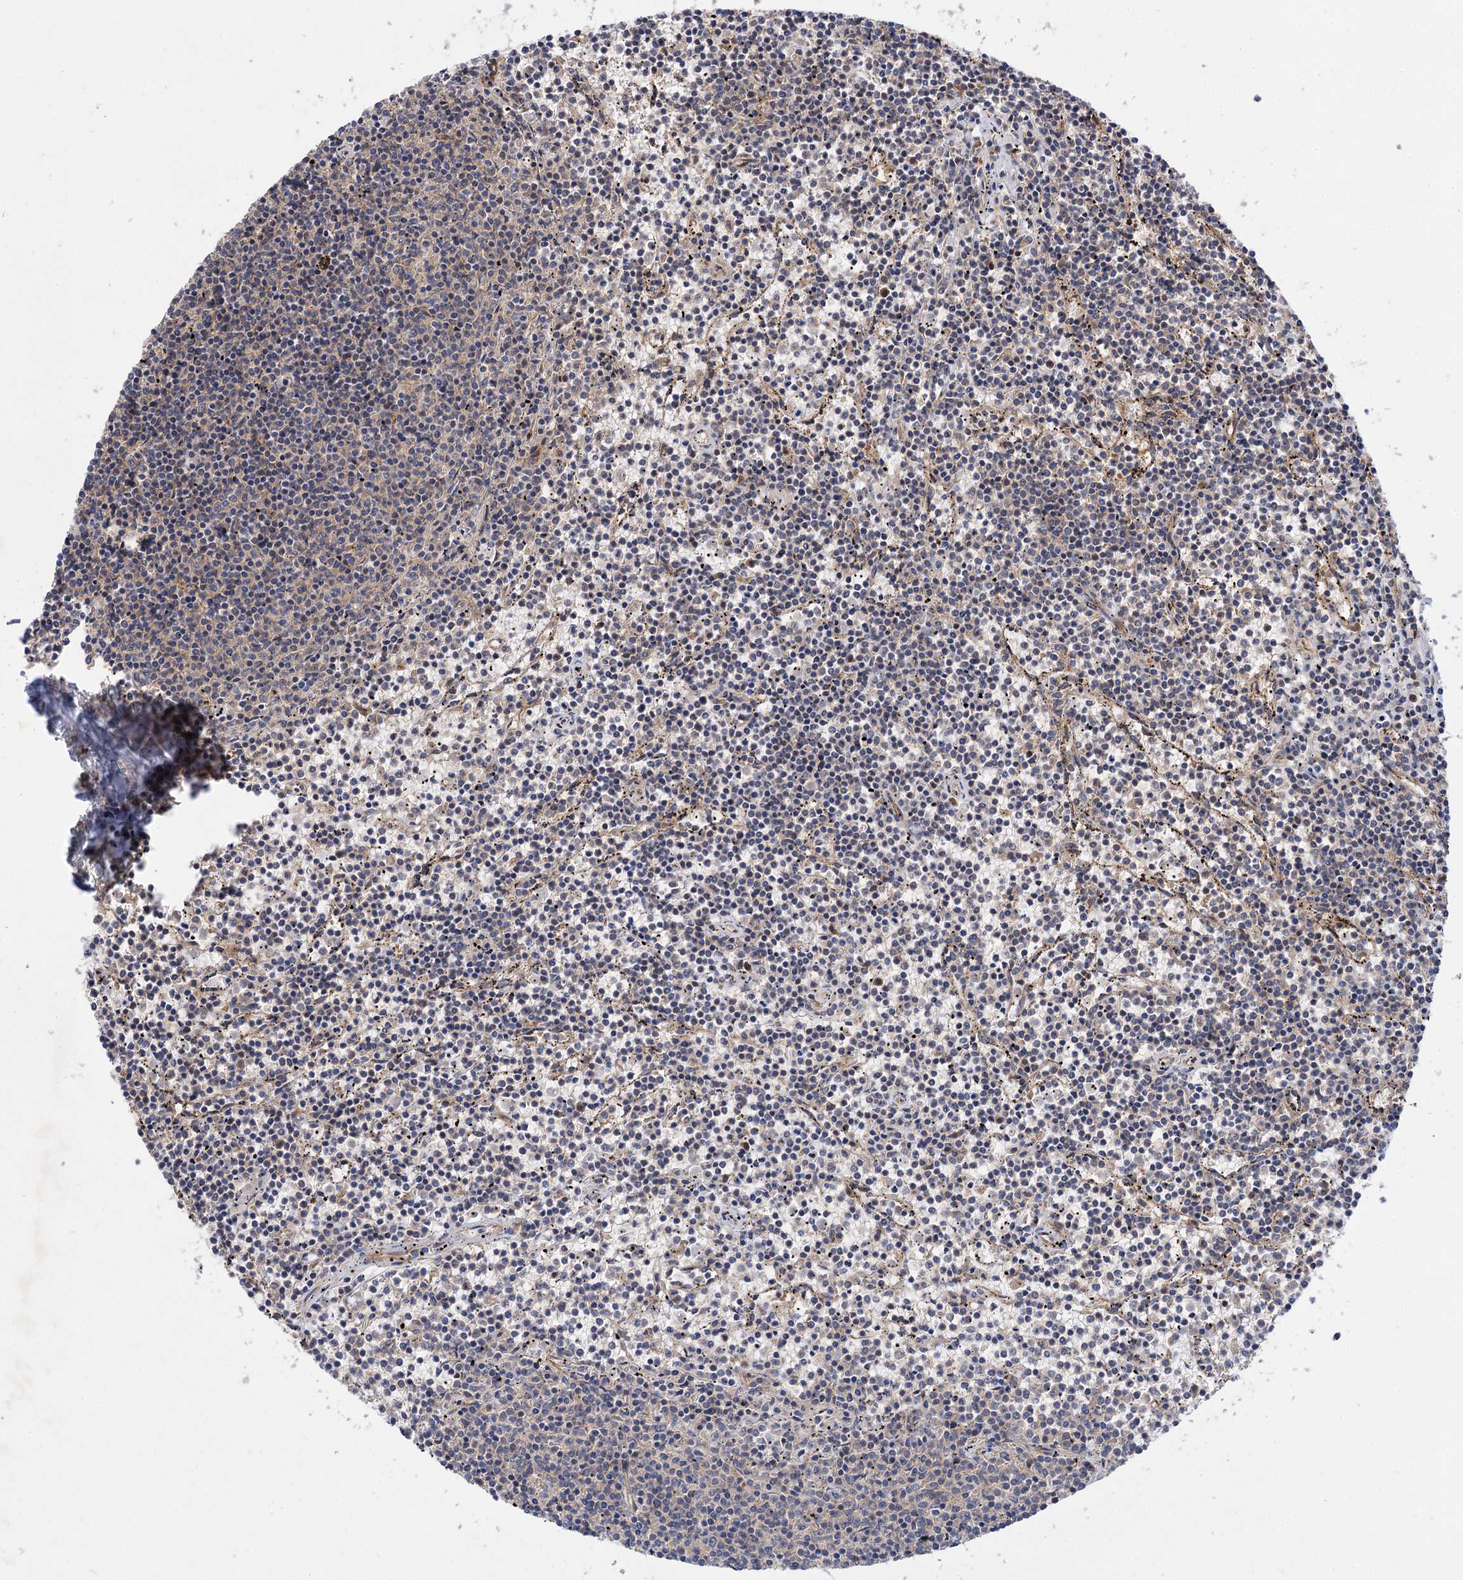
{"staining": {"intensity": "negative", "quantity": "none", "location": "none"}, "tissue": "lymphoma", "cell_type": "Tumor cells", "image_type": "cancer", "snomed": [{"axis": "morphology", "description": "Malignant lymphoma, non-Hodgkin's type, Low grade"}, {"axis": "topography", "description": "Spleen"}], "caption": "Immunohistochemical staining of lymphoma reveals no significant positivity in tumor cells. The staining is performed using DAB (3,3'-diaminobenzidine) brown chromogen with nuclei counter-stained in using hematoxylin.", "gene": "PATL1", "patient": {"sex": "female", "age": 50}}